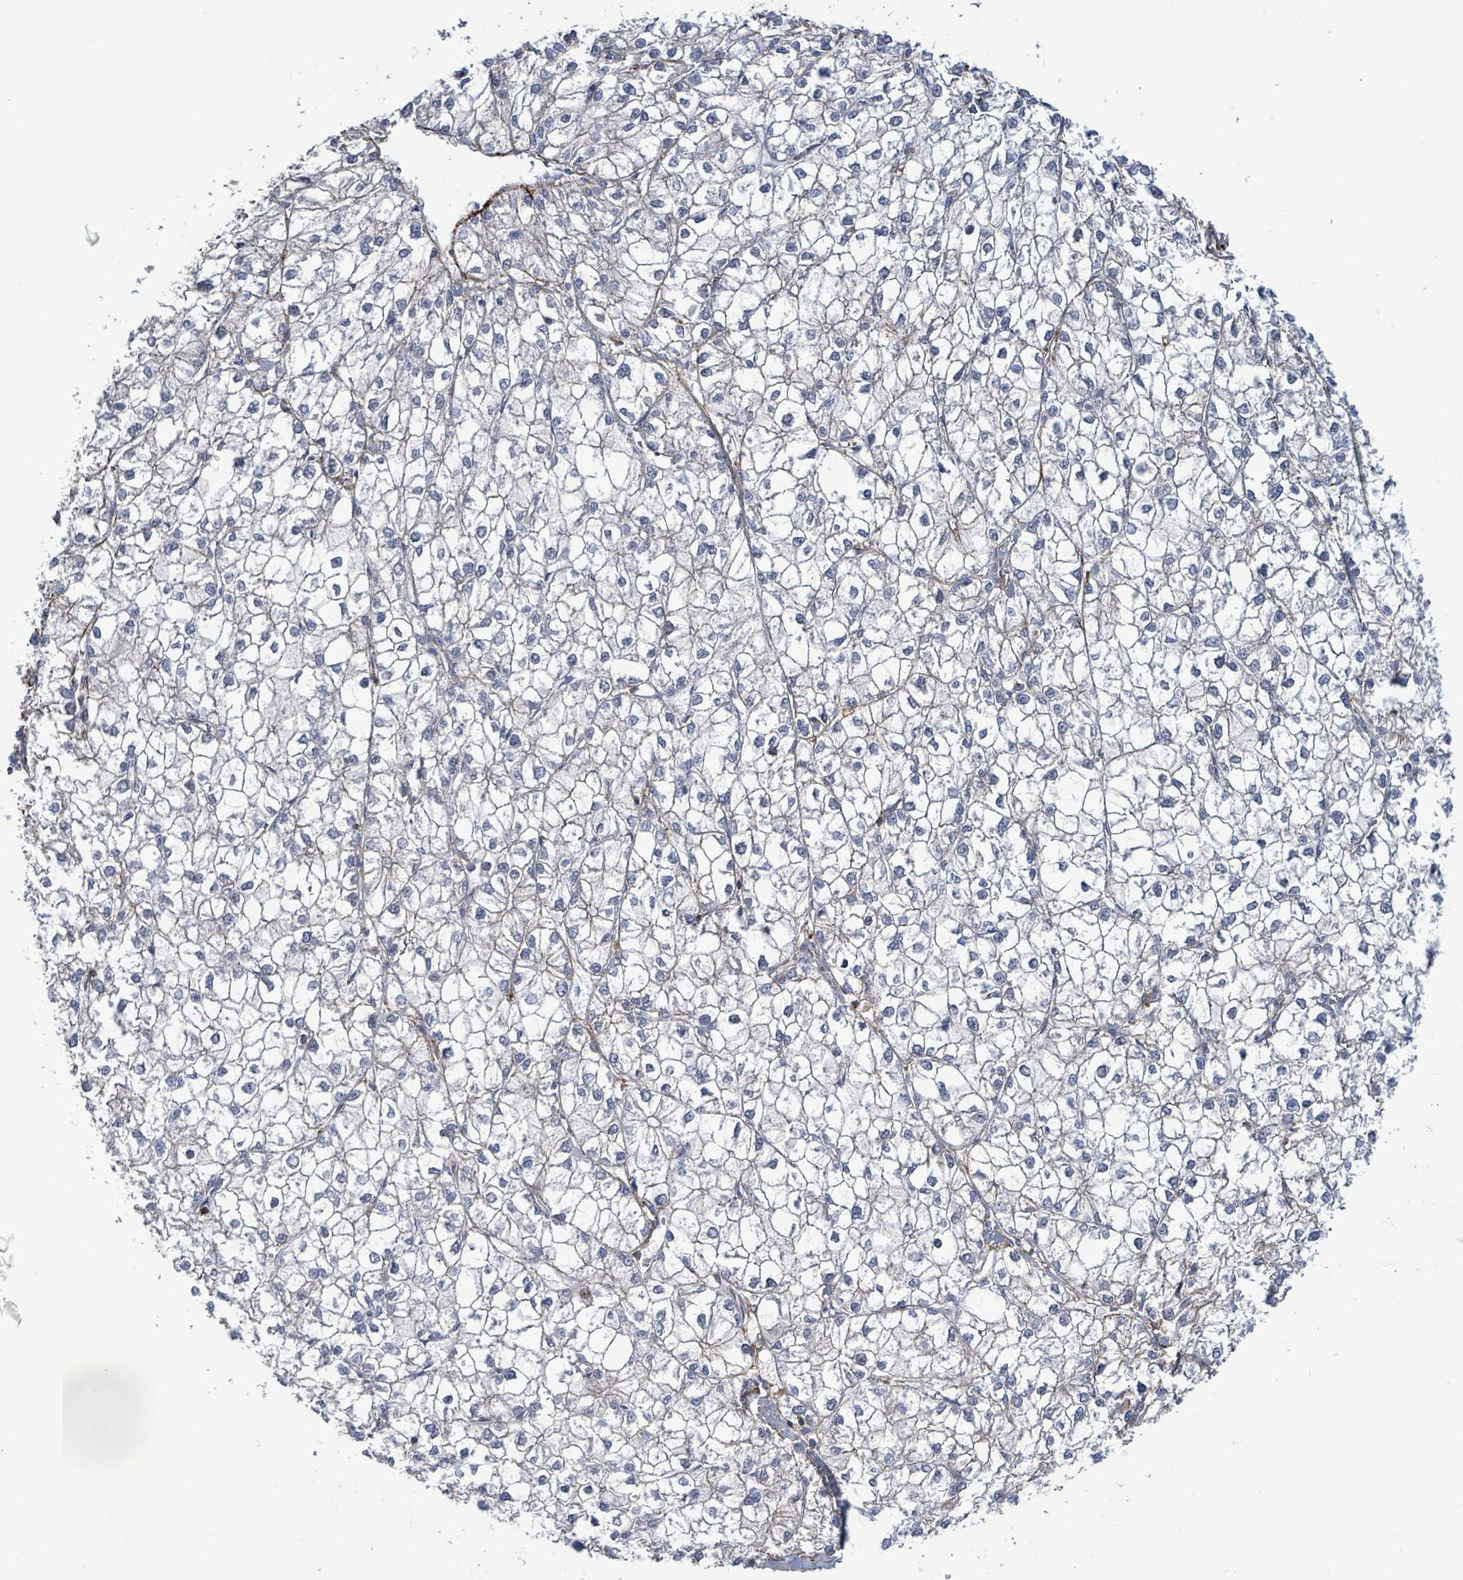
{"staining": {"intensity": "negative", "quantity": "none", "location": "none"}, "tissue": "liver cancer", "cell_type": "Tumor cells", "image_type": "cancer", "snomed": [{"axis": "morphology", "description": "Carcinoma, Hepatocellular, NOS"}, {"axis": "topography", "description": "Liver"}], "caption": "An IHC image of liver cancer is shown. There is no staining in tumor cells of liver cancer. Nuclei are stained in blue.", "gene": "EGFL7", "patient": {"sex": "female", "age": 43}}